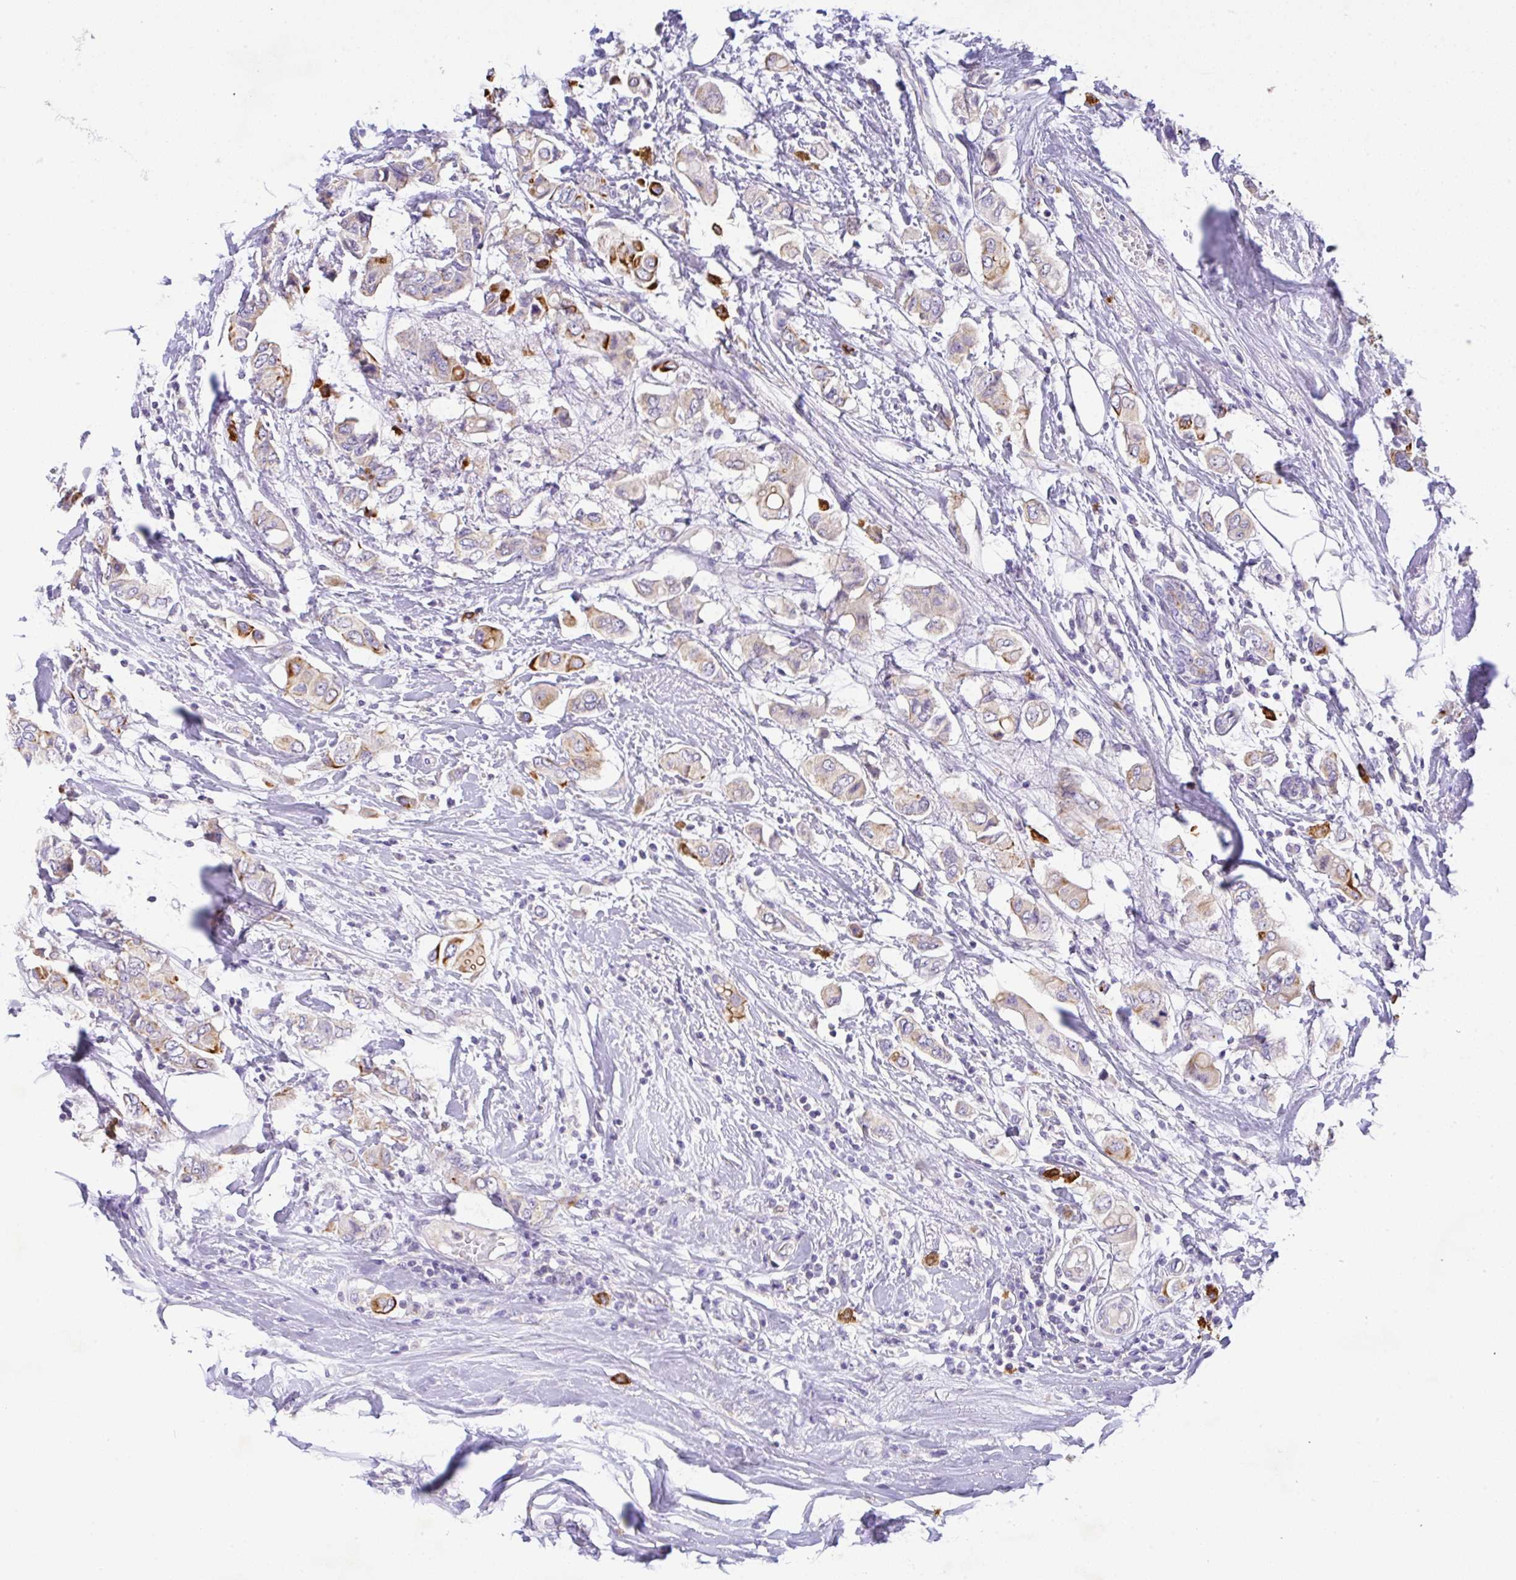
{"staining": {"intensity": "strong", "quantity": "<25%", "location": "cytoplasmic/membranous"}, "tissue": "breast cancer", "cell_type": "Tumor cells", "image_type": "cancer", "snomed": [{"axis": "morphology", "description": "Lobular carcinoma"}, {"axis": "topography", "description": "Breast"}], "caption": "A high-resolution histopathology image shows IHC staining of breast cancer, which exhibits strong cytoplasmic/membranous positivity in approximately <25% of tumor cells. (Stains: DAB (3,3'-diaminobenzidine) in brown, nuclei in blue, Microscopy: brightfield microscopy at high magnification).", "gene": "EPN3", "patient": {"sex": "female", "age": 51}}